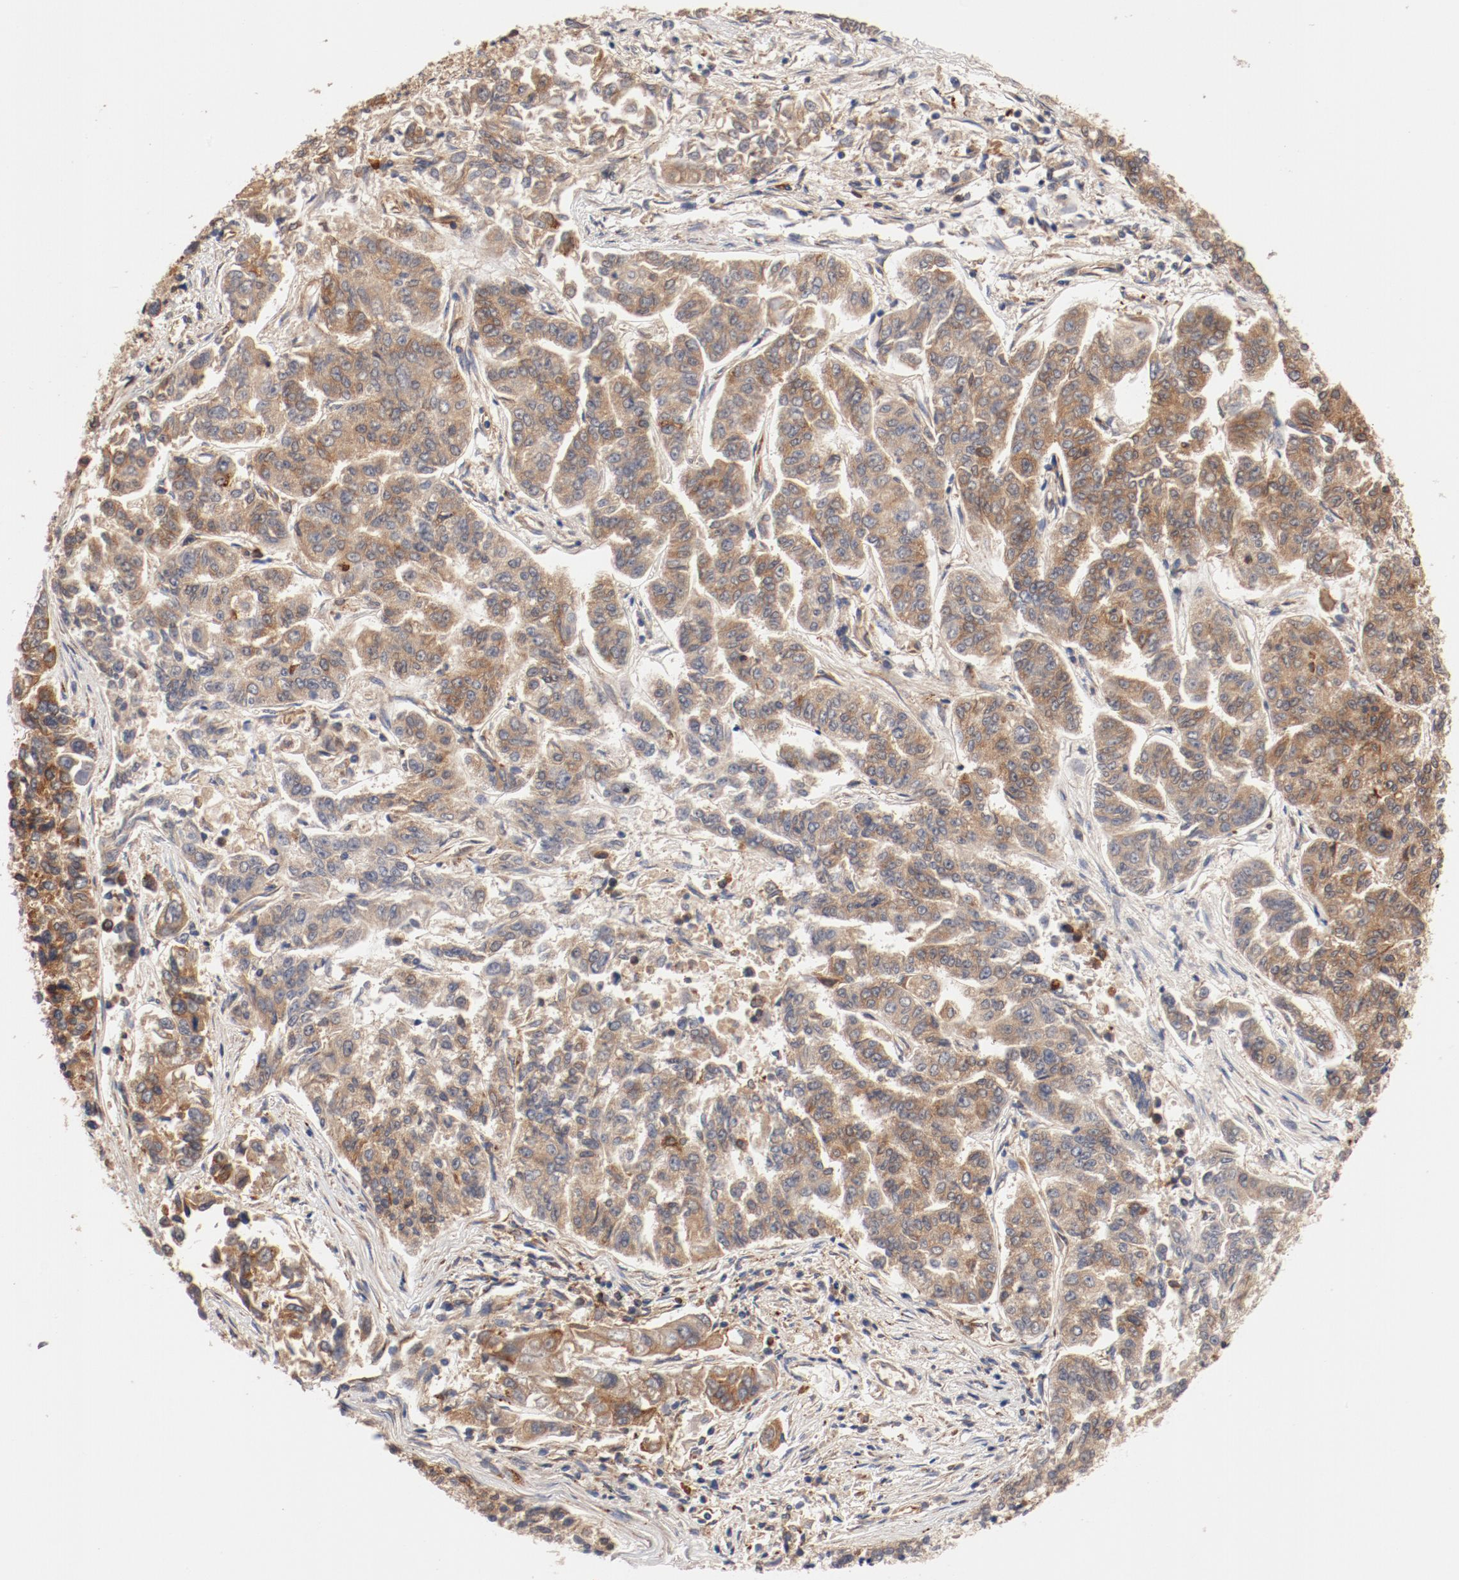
{"staining": {"intensity": "moderate", "quantity": ">75%", "location": "cytoplasmic/membranous"}, "tissue": "lung cancer", "cell_type": "Tumor cells", "image_type": "cancer", "snomed": [{"axis": "morphology", "description": "Adenocarcinoma, NOS"}, {"axis": "topography", "description": "Lung"}], "caption": "Lung cancer (adenocarcinoma) tissue displays moderate cytoplasmic/membranous expression in approximately >75% of tumor cells, visualized by immunohistochemistry.", "gene": "PITPNM2", "patient": {"sex": "male", "age": 84}}